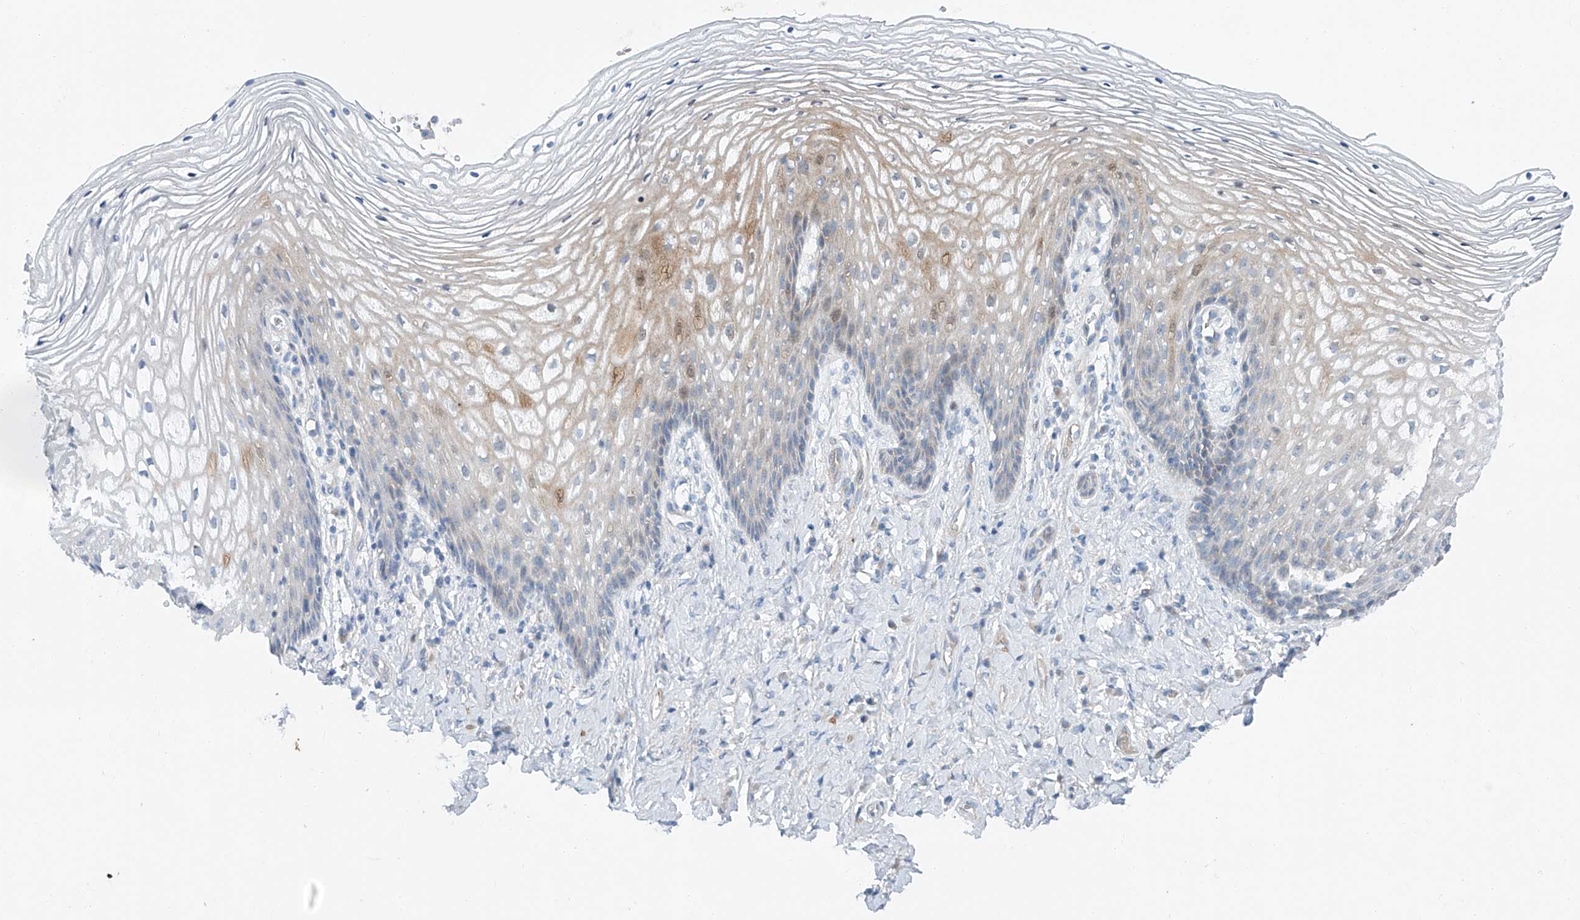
{"staining": {"intensity": "weak", "quantity": "<25%", "location": "nuclear"}, "tissue": "vagina", "cell_type": "Squamous epithelial cells", "image_type": "normal", "snomed": [{"axis": "morphology", "description": "Normal tissue, NOS"}, {"axis": "topography", "description": "Vagina"}], "caption": "Squamous epithelial cells show no significant positivity in normal vagina. The staining is performed using DAB brown chromogen with nuclei counter-stained in using hematoxylin.", "gene": "CLDND1", "patient": {"sex": "female", "age": 60}}